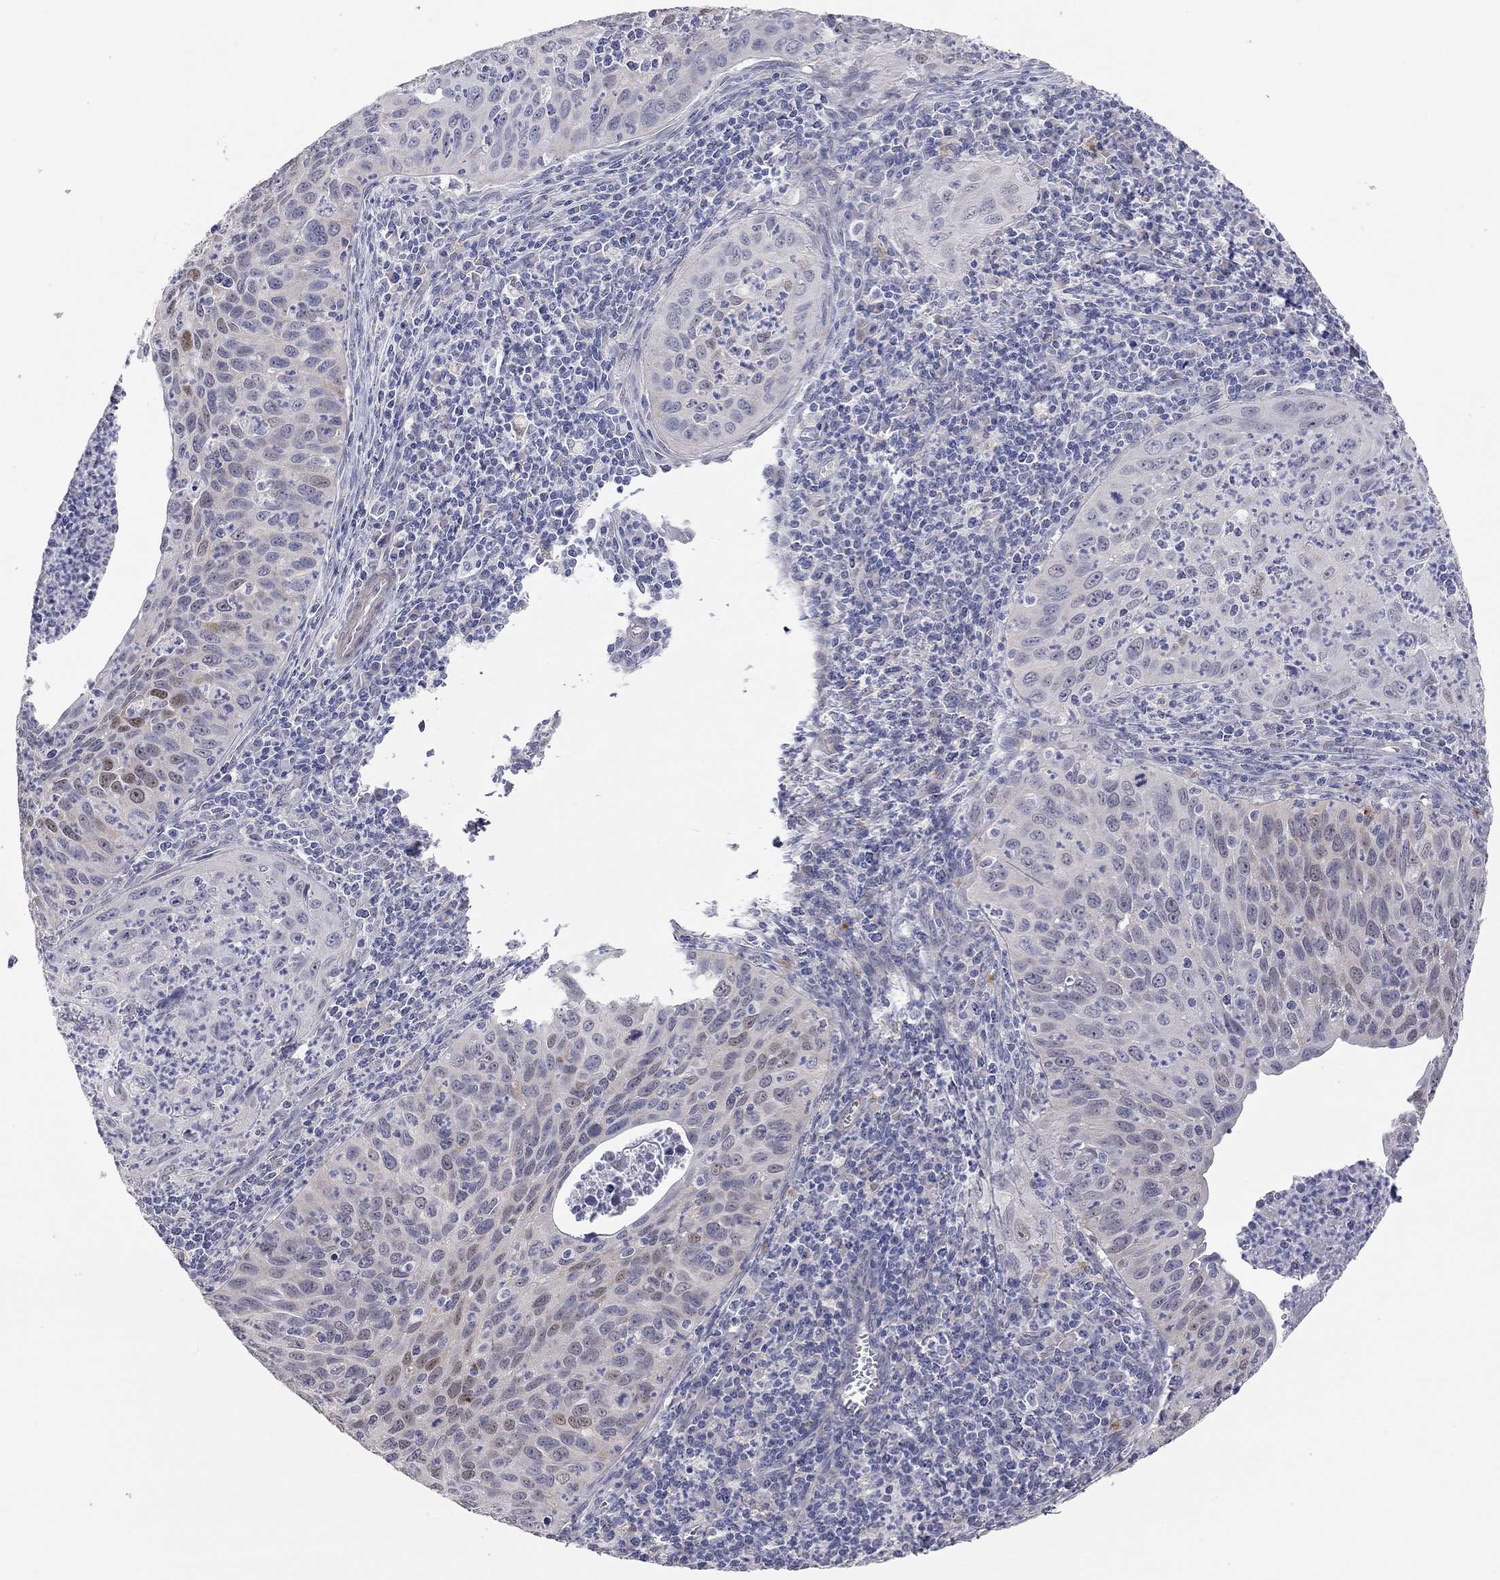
{"staining": {"intensity": "moderate", "quantity": "<25%", "location": "nuclear"}, "tissue": "cervical cancer", "cell_type": "Tumor cells", "image_type": "cancer", "snomed": [{"axis": "morphology", "description": "Squamous cell carcinoma, NOS"}, {"axis": "topography", "description": "Cervix"}], "caption": "DAB immunohistochemical staining of human cervical cancer displays moderate nuclear protein positivity in approximately <25% of tumor cells.", "gene": "PAPSS2", "patient": {"sex": "female", "age": 26}}